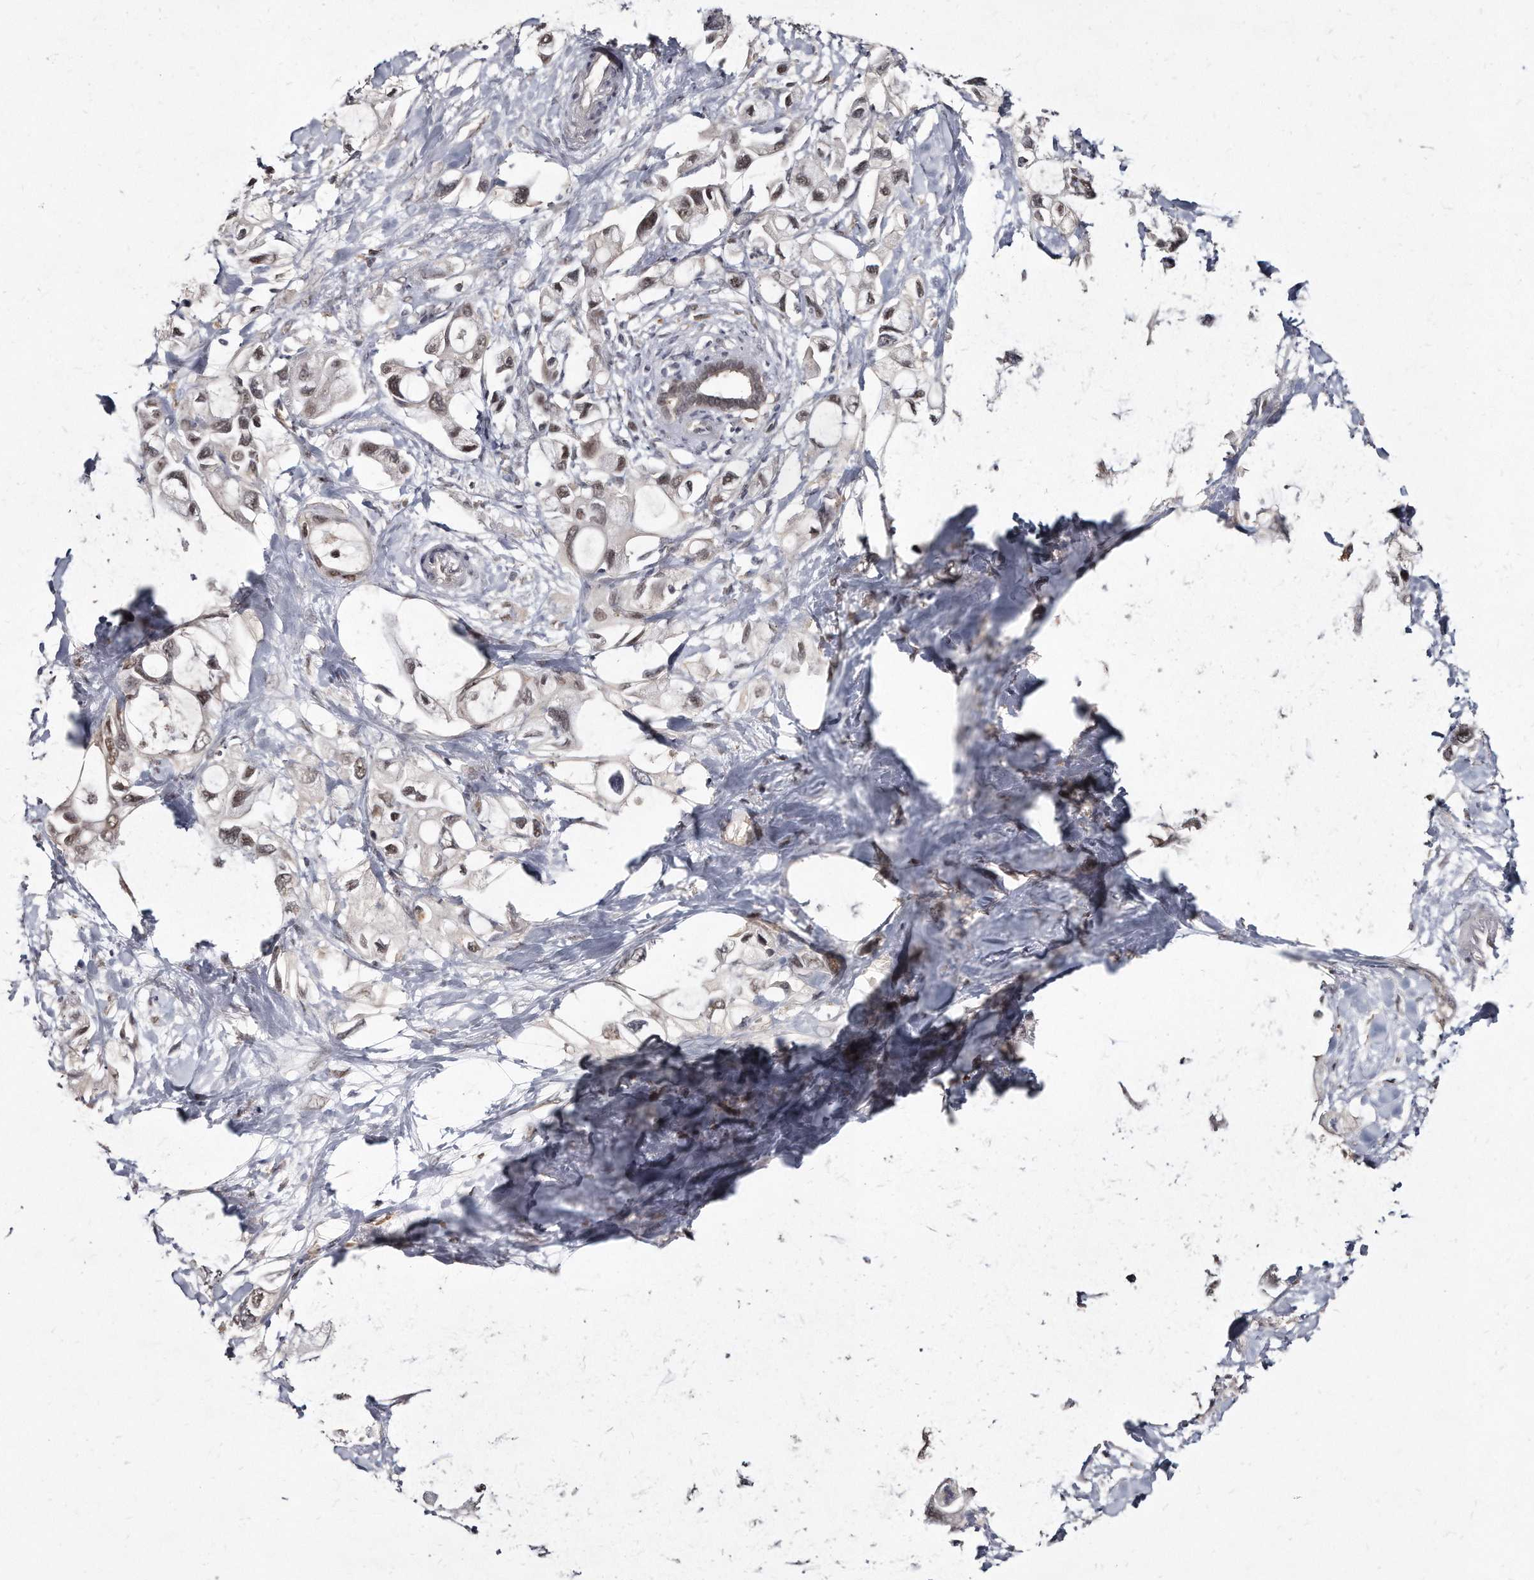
{"staining": {"intensity": "weak", "quantity": "25%-75%", "location": "nuclear"}, "tissue": "pancreatic cancer", "cell_type": "Tumor cells", "image_type": "cancer", "snomed": [{"axis": "morphology", "description": "Adenocarcinoma, NOS"}, {"axis": "topography", "description": "Pancreas"}], "caption": "Weak nuclear protein staining is appreciated in approximately 25%-75% of tumor cells in adenocarcinoma (pancreatic). (DAB (3,3'-diaminobenzidine) IHC, brown staining for protein, blue staining for nuclei).", "gene": "KLHDC3", "patient": {"sex": "female", "age": 56}}